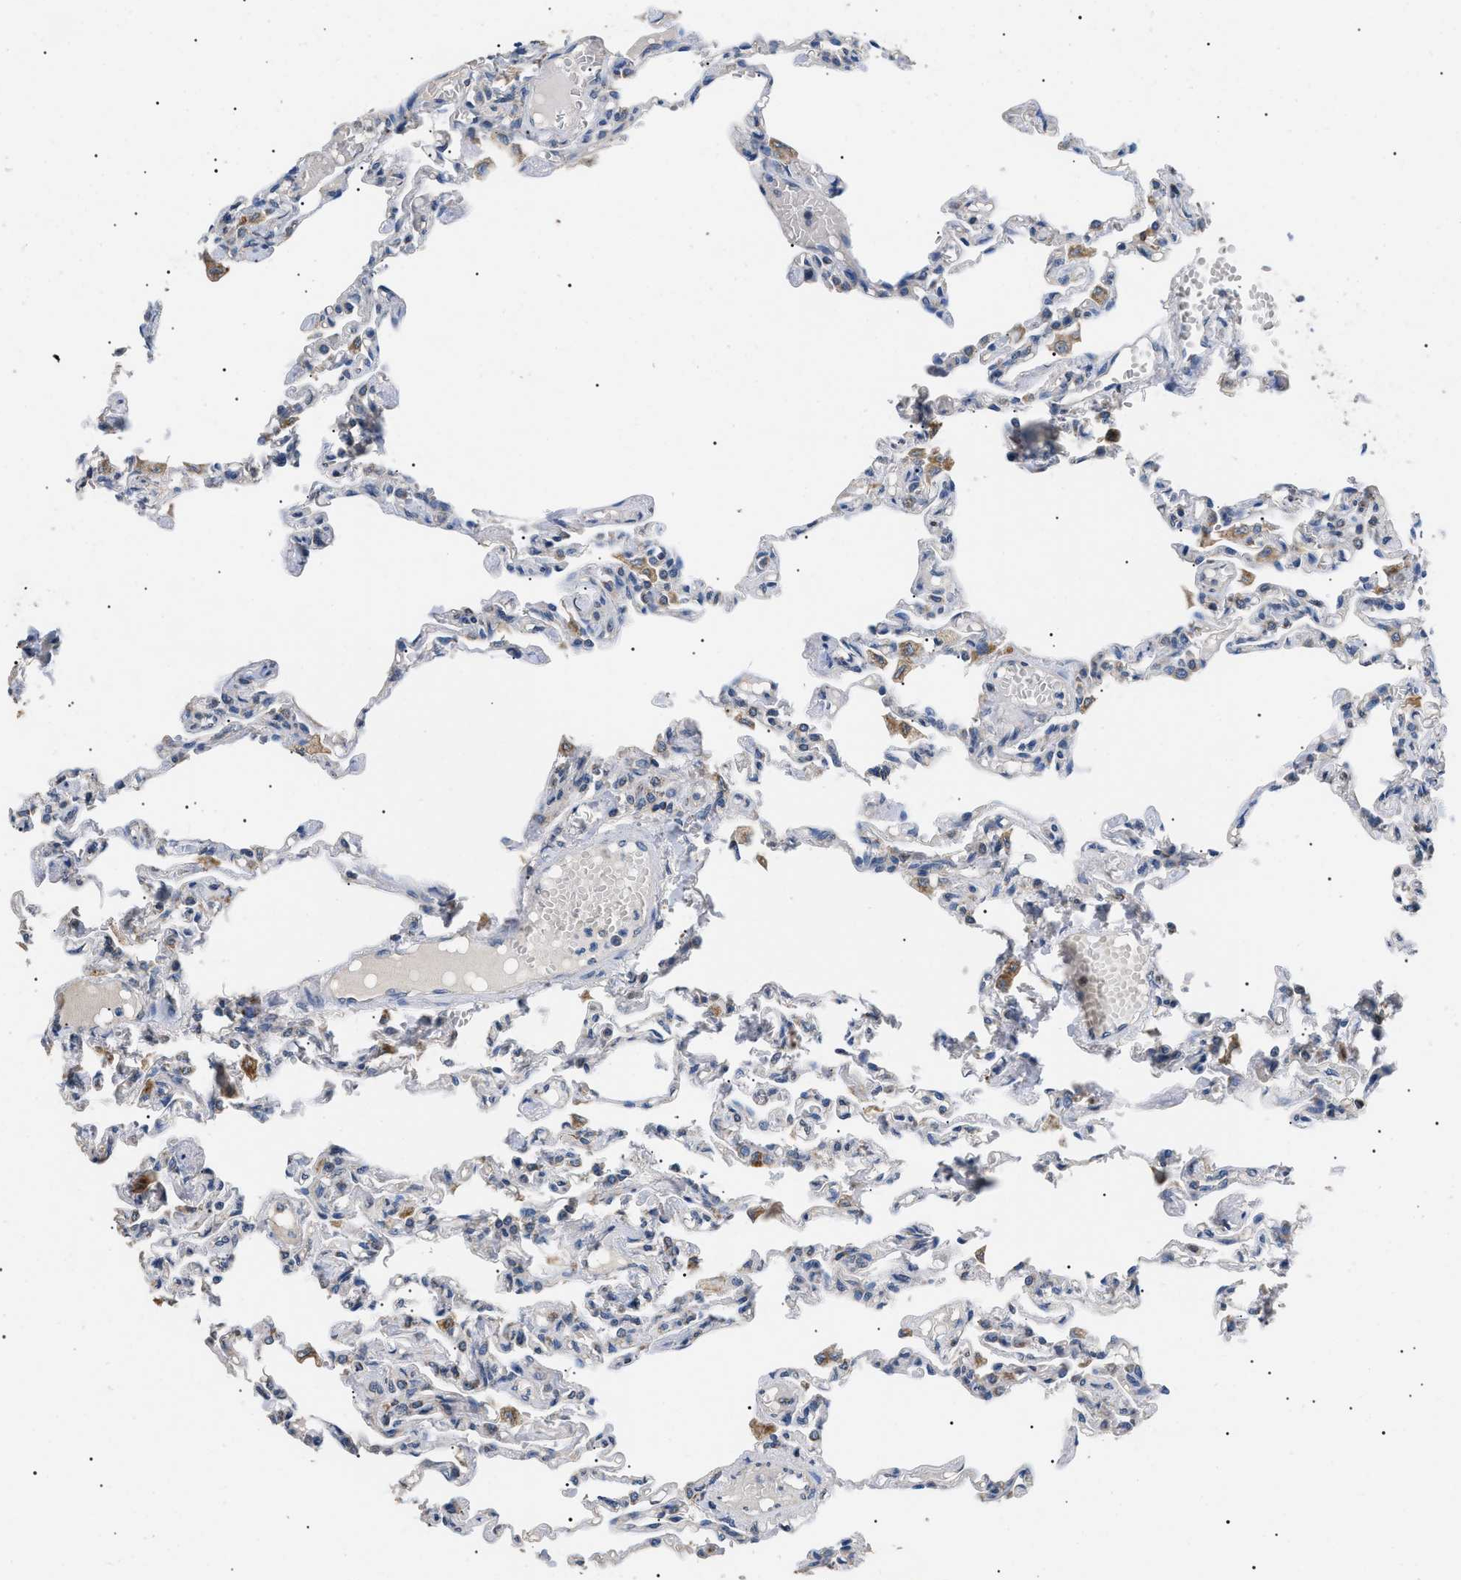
{"staining": {"intensity": "negative", "quantity": "none", "location": "none"}, "tissue": "lung", "cell_type": "Alveolar cells", "image_type": "normal", "snomed": [{"axis": "morphology", "description": "Normal tissue, NOS"}, {"axis": "topography", "description": "Lung"}], "caption": "A high-resolution micrograph shows immunohistochemistry (IHC) staining of benign lung, which shows no significant staining in alveolar cells. (Brightfield microscopy of DAB immunohistochemistry (IHC) at high magnification).", "gene": "TOMM6", "patient": {"sex": "male", "age": 21}}